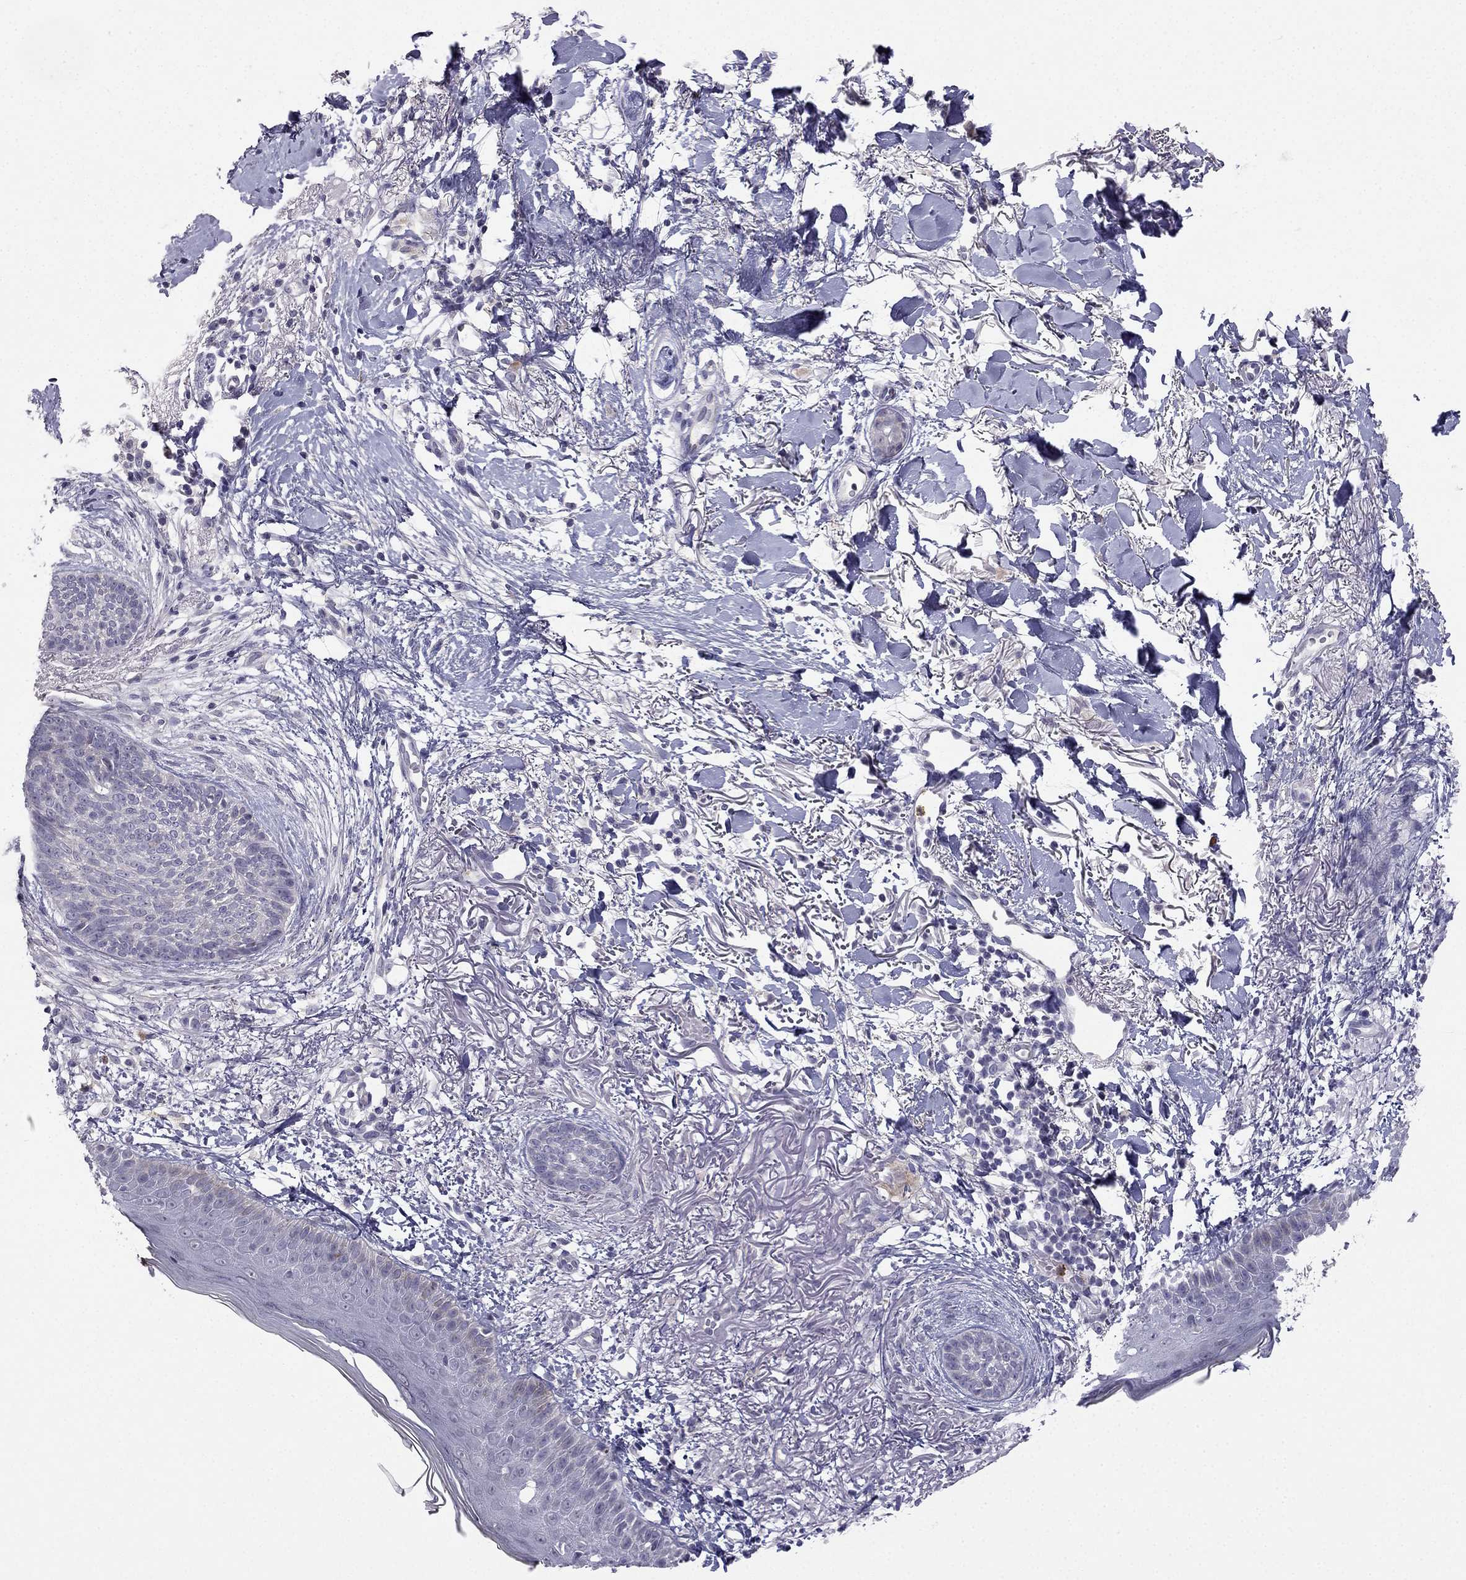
{"staining": {"intensity": "negative", "quantity": "none", "location": "none"}, "tissue": "skin cancer", "cell_type": "Tumor cells", "image_type": "cancer", "snomed": [{"axis": "morphology", "description": "Normal tissue, NOS"}, {"axis": "morphology", "description": "Basal cell carcinoma"}, {"axis": "topography", "description": "Skin"}], "caption": "Immunohistochemical staining of skin basal cell carcinoma exhibits no significant staining in tumor cells.", "gene": "C16orf89", "patient": {"sex": "male", "age": 84}}